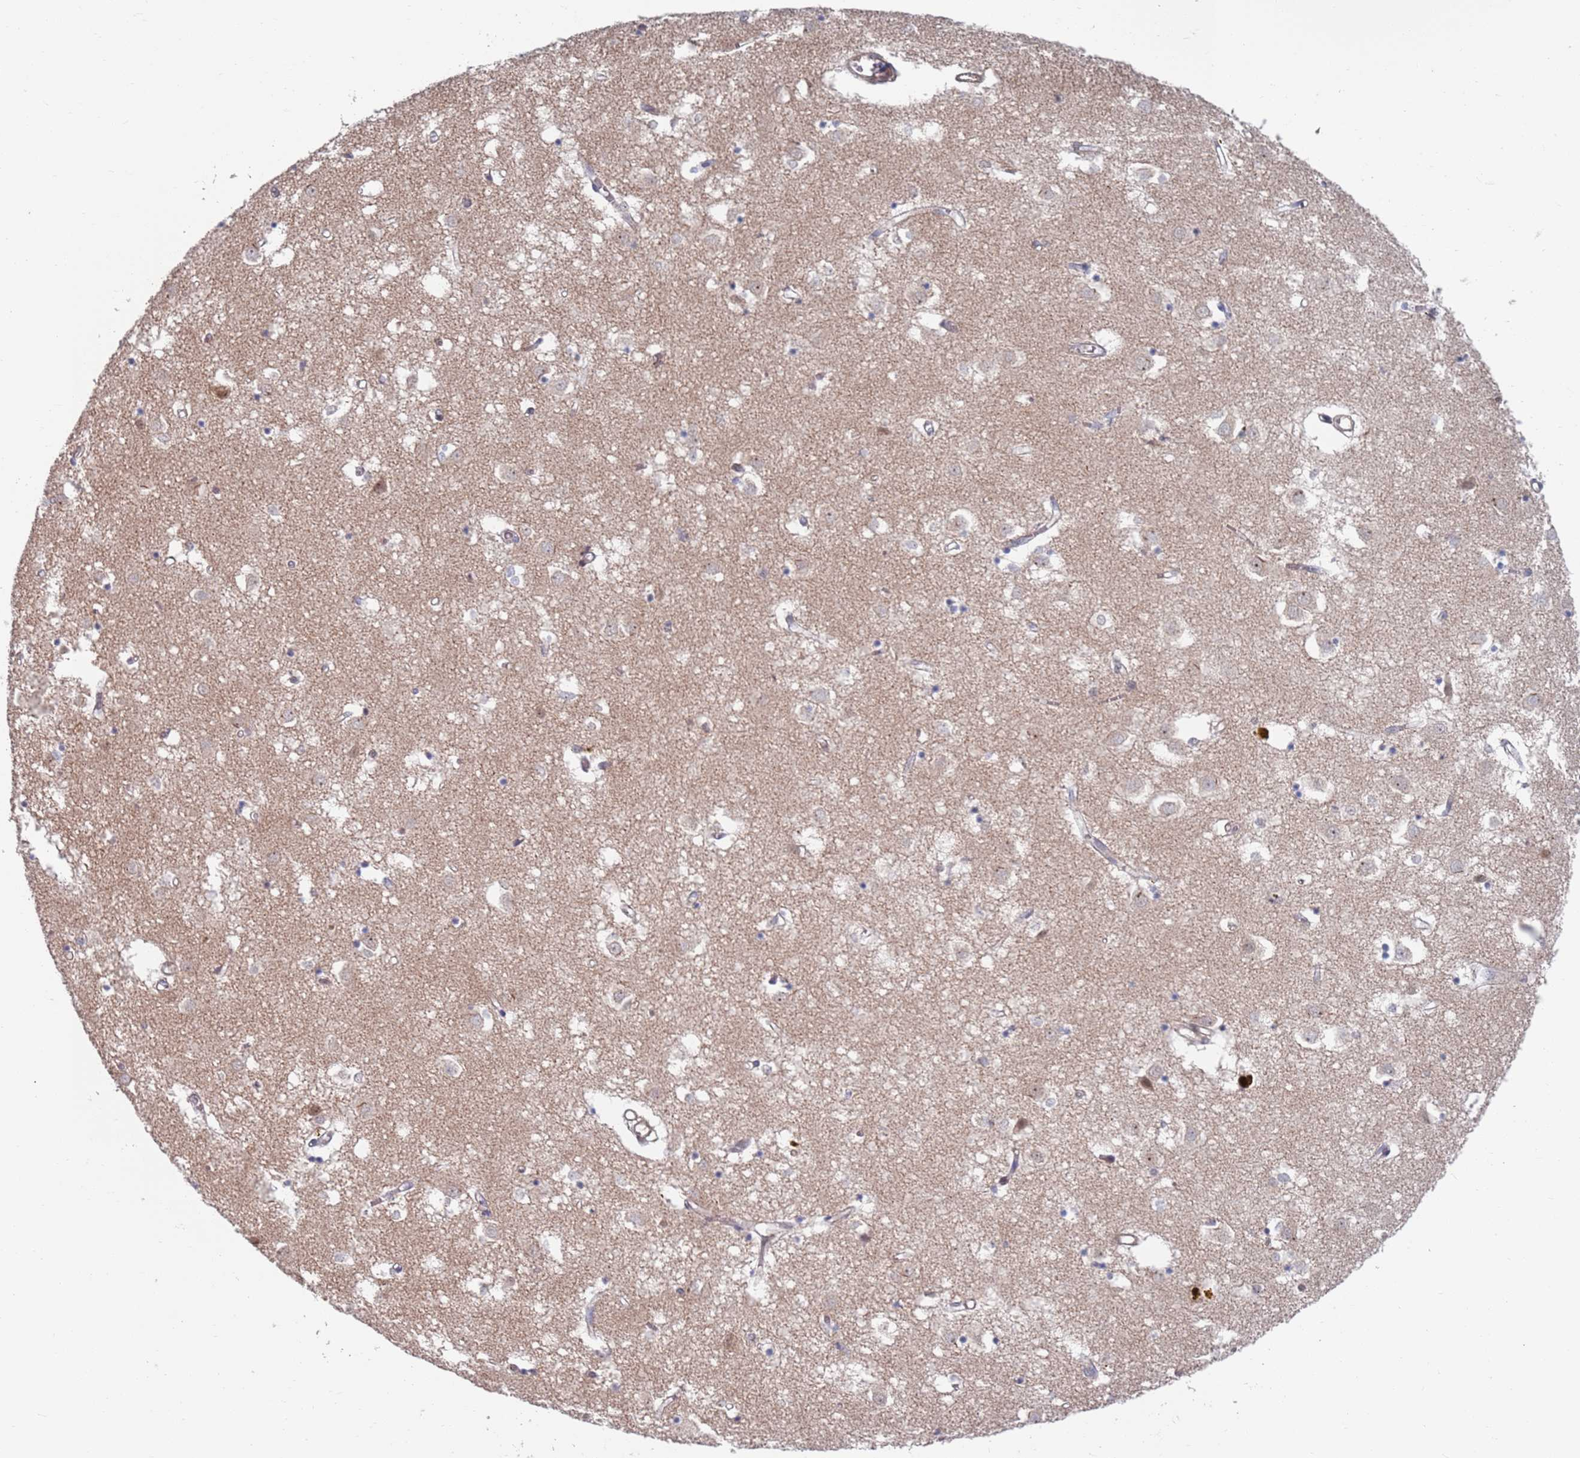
{"staining": {"intensity": "weak", "quantity": "<25%", "location": "nuclear"}, "tissue": "caudate", "cell_type": "Glial cells", "image_type": "normal", "snomed": [{"axis": "morphology", "description": "Normal tissue, NOS"}, {"axis": "topography", "description": "Lateral ventricle wall"}], "caption": "Glial cells show no significant protein staining in normal caudate.", "gene": "RPP25", "patient": {"sex": "male", "age": 70}}